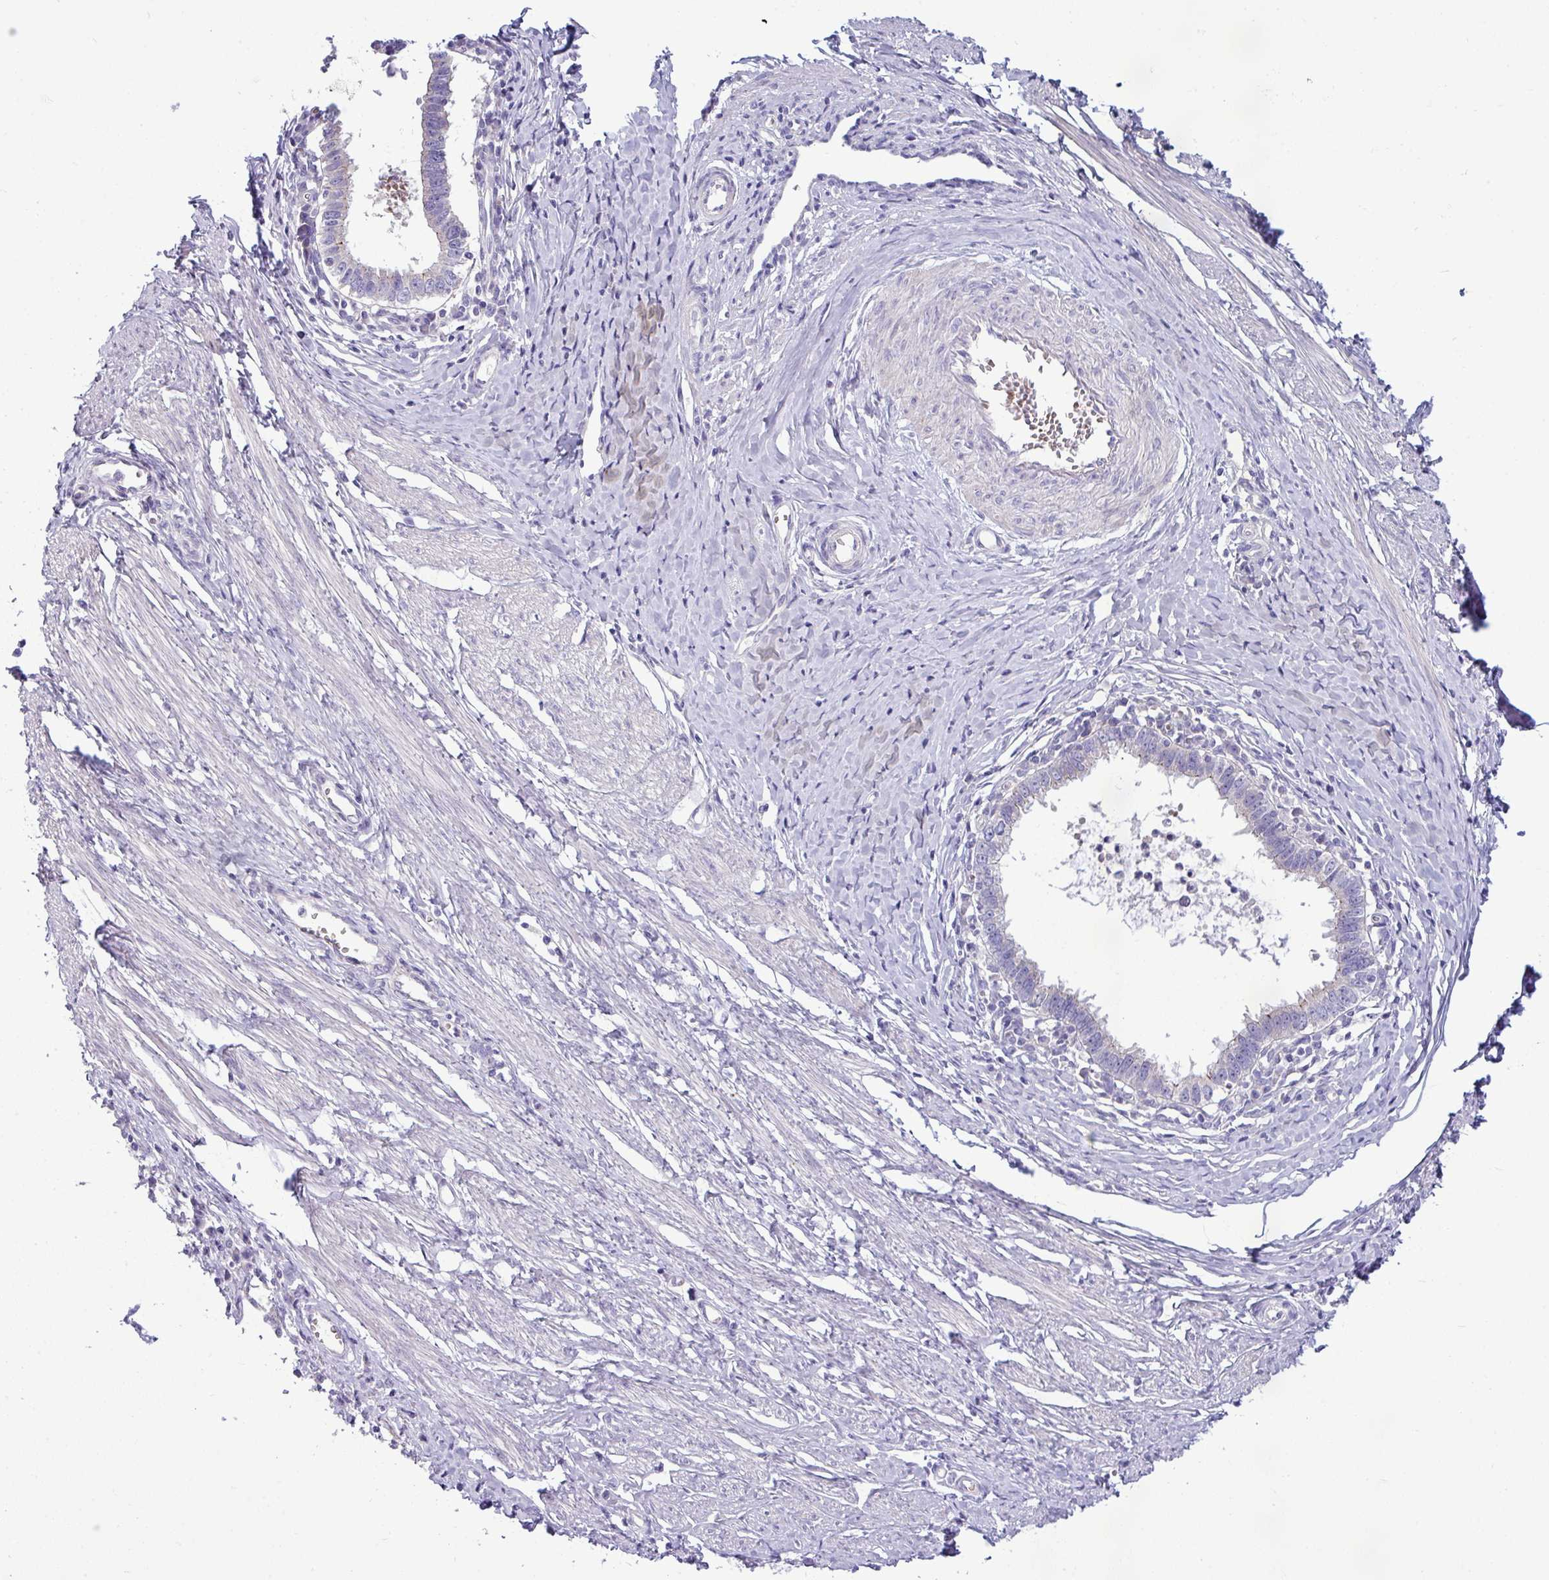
{"staining": {"intensity": "negative", "quantity": "none", "location": "none"}, "tissue": "cervical cancer", "cell_type": "Tumor cells", "image_type": "cancer", "snomed": [{"axis": "morphology", "description": "Adenocarcinoma, NOS"}, {"axis": "topography", "description": "Cervix"}], "caption": "Immunohistochemistry micrograph of cervical cancer stained for a protein (brown), which displays no staining in tumor cells.", "gene": "ACAP3", "patient": {"sex": "female", "age": 36}}